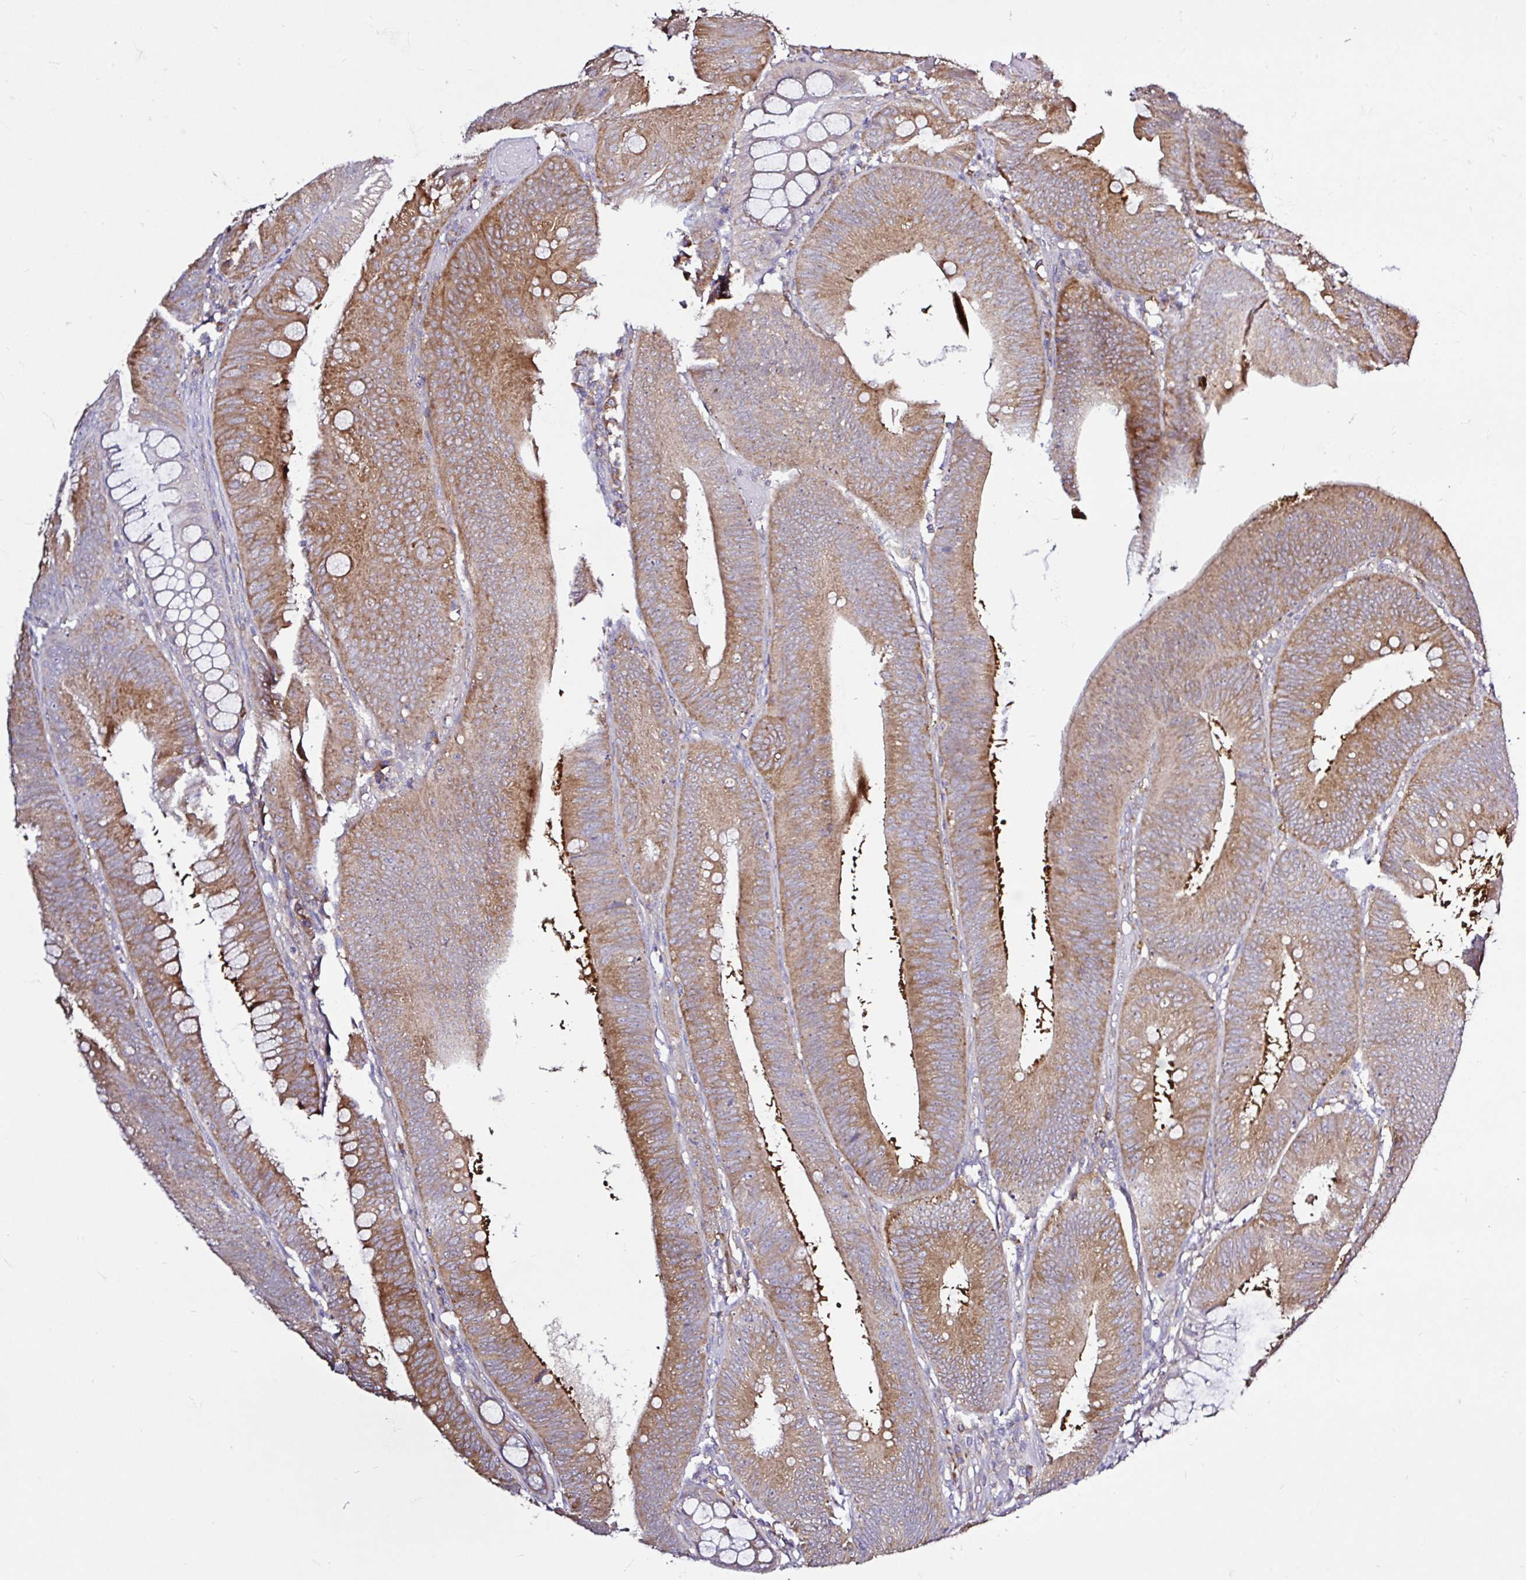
{"staining": {"intensity": "moderate", "quantity": ">75%", "location": "cytoplasmic/membranous"}, "tissue": "colorectal cancer", "cell_type": "Tumor cells", "image_type": "cancer", "snomed": [{"axis": "morphology", "description": "Adenocarcinoma, NOS"}, {"axis": "topography", "description": "Colon"}], "caption": "Immunohistochemistry (IHC) (DAB) staining of colorectal cancer (adenocarcinoma) displays moderate cytoplasmic/membranous protein positivity in approximately >75% of tumor cells.", "gene": "LARS1", "patient": {"sex": "male", "age": 84}}